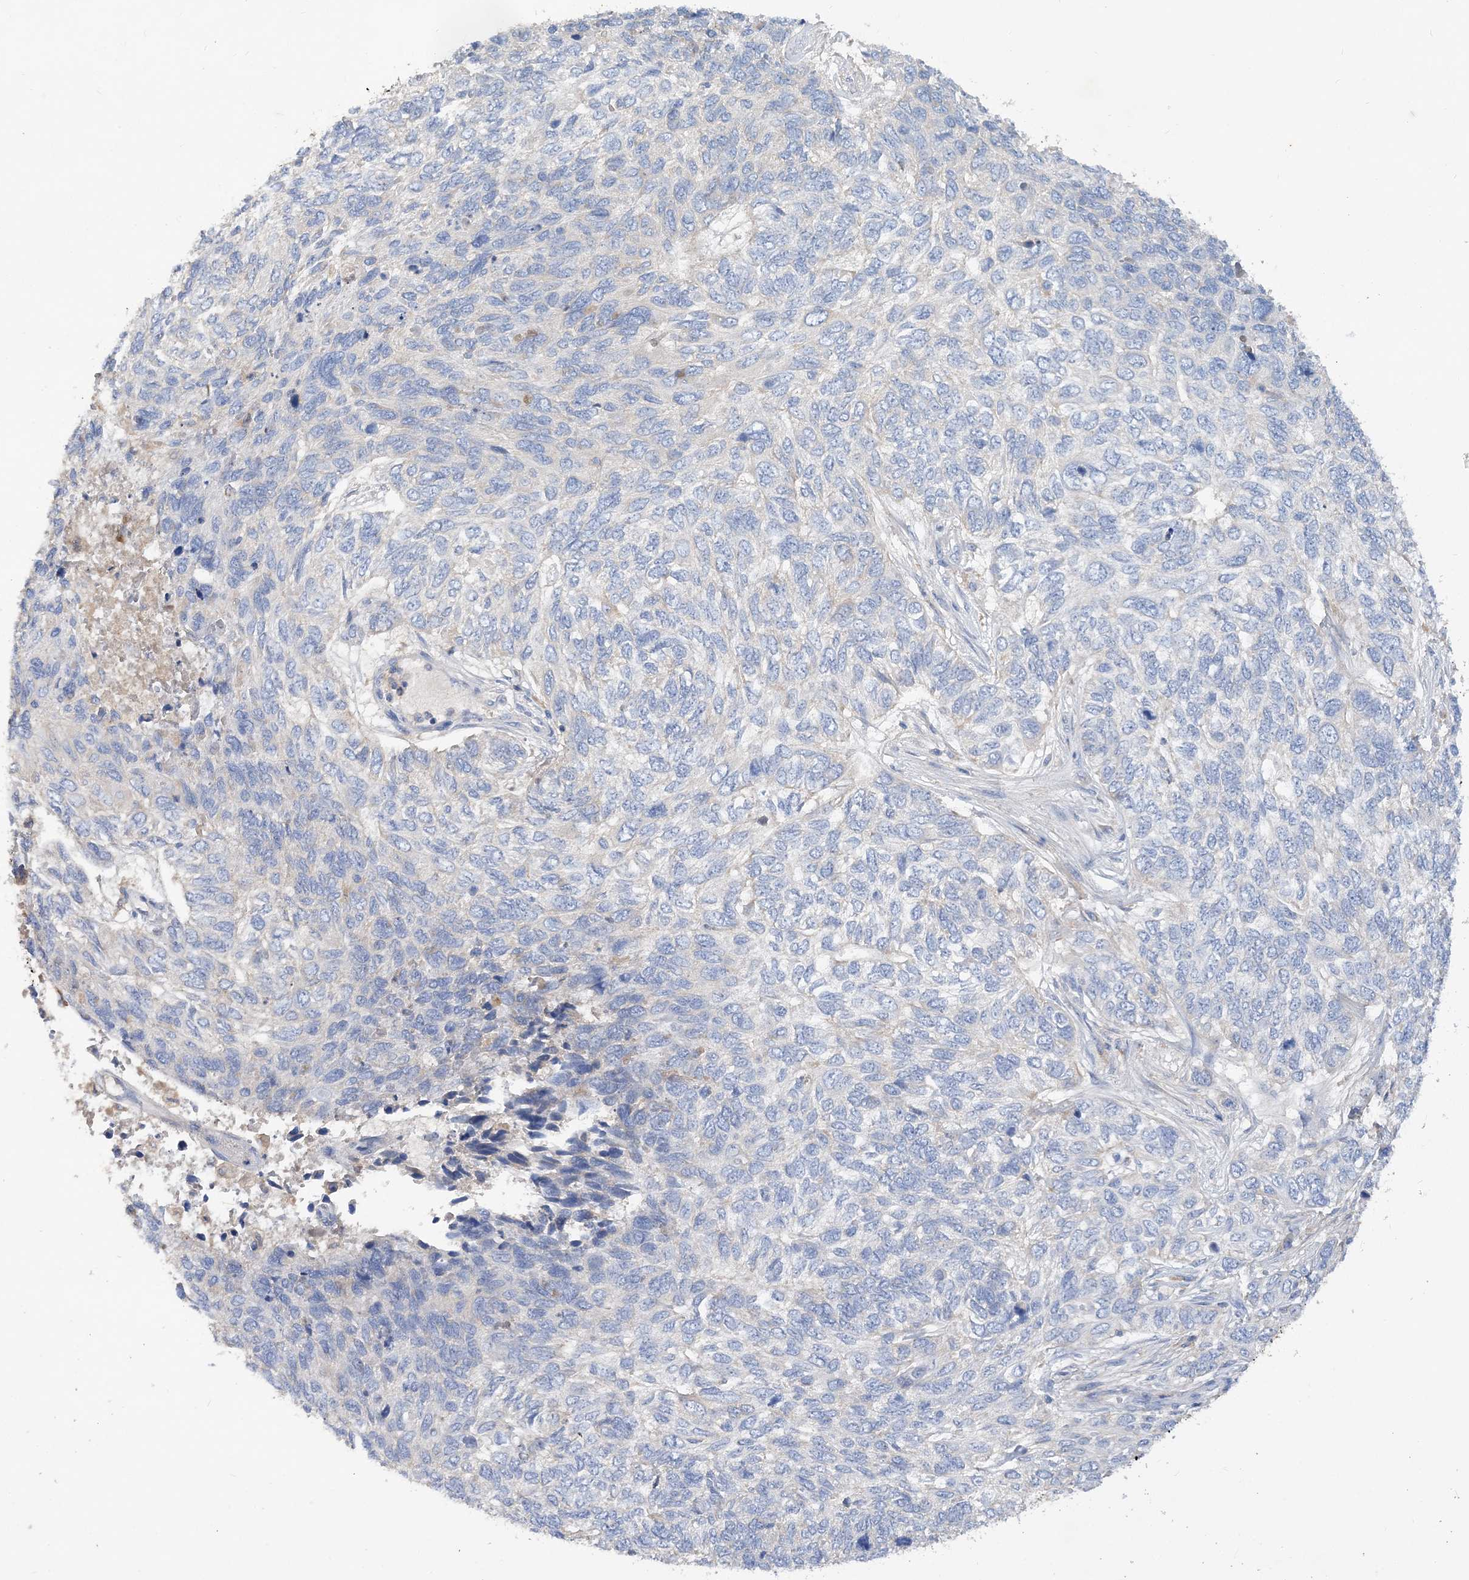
{"staining": {"intensity": "negative", "quantity": "none", "location": "none"}, "tissue": "skin cancer", "cell_type": "Tumor cells", "image_type": "cancer", "snomed": [{"axis": "morphology", "description": "Basal cell carcinoma"}, {"axis": "topography", "description": "Skin"}], "caption": "Tumor cells show no significant protein expression in basal cell carcinoma (skin).", "gene": "GRINA", "patient": {"sex": "female", "age": 65}}